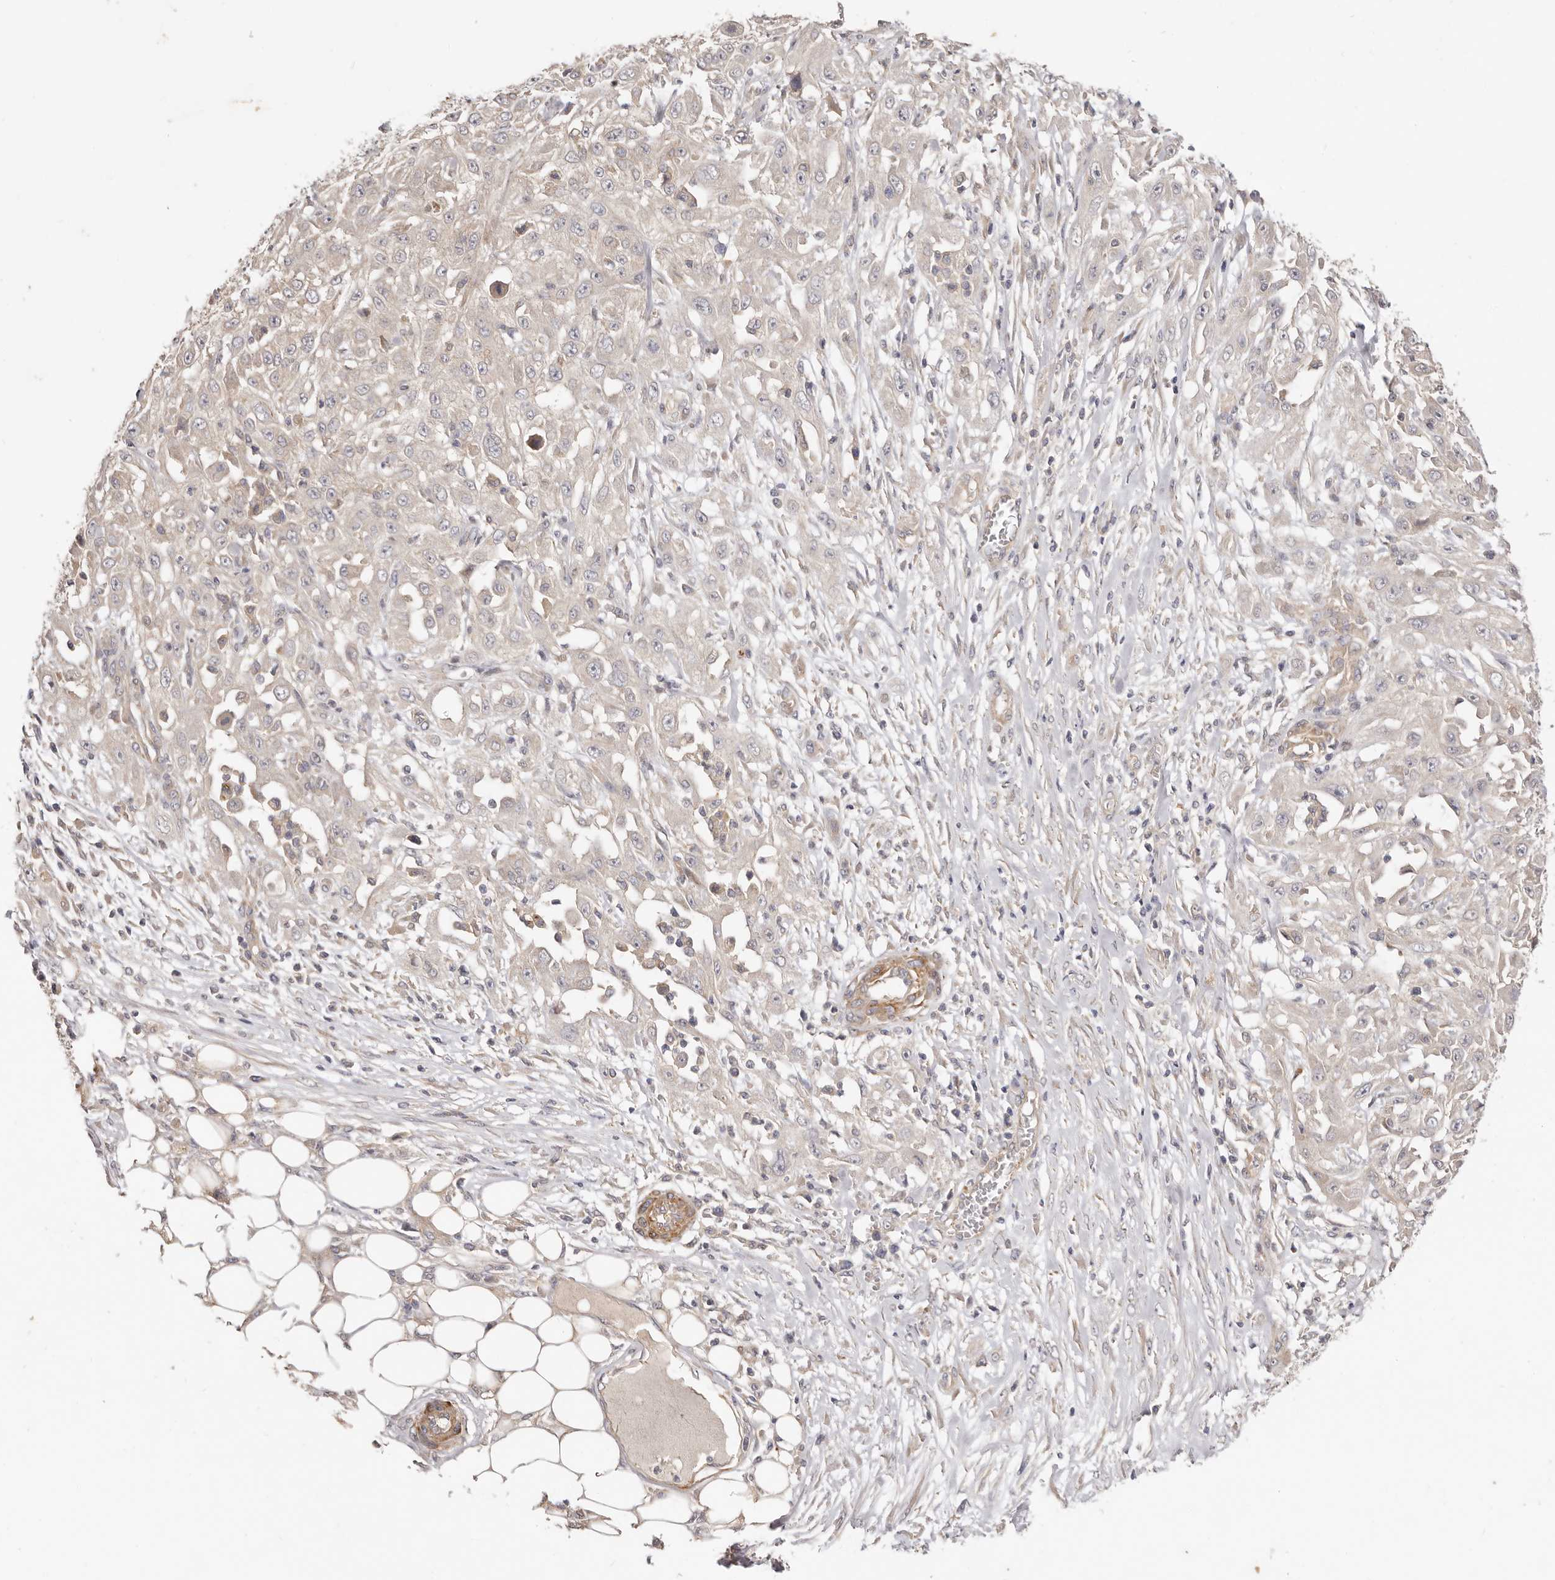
{"staining": {"intensity": "negative", "quantity": "none", "location": "none"}, "tissue": "skin cancer", "cell_type": "Tumor cells", "image_type": "cancer", "snomed": [{"axis": "morphology", "description": "Squamous cell carcinoma, NOS"}, {"axis": "morphology", "description": "Squamous cell carcinoma, metastatic, NOS"}, {"axis": "topography", "description": "Skin"}, {"axis": "topography", "description": "Lymph node"}], "caption": "Squamous cell carcinoma (skin) was stained to show a protein in brown. There is no significant staining in tumor cells.", "gene": "ADAMTS9", "patient": {"sex": "male", "age": 75}}